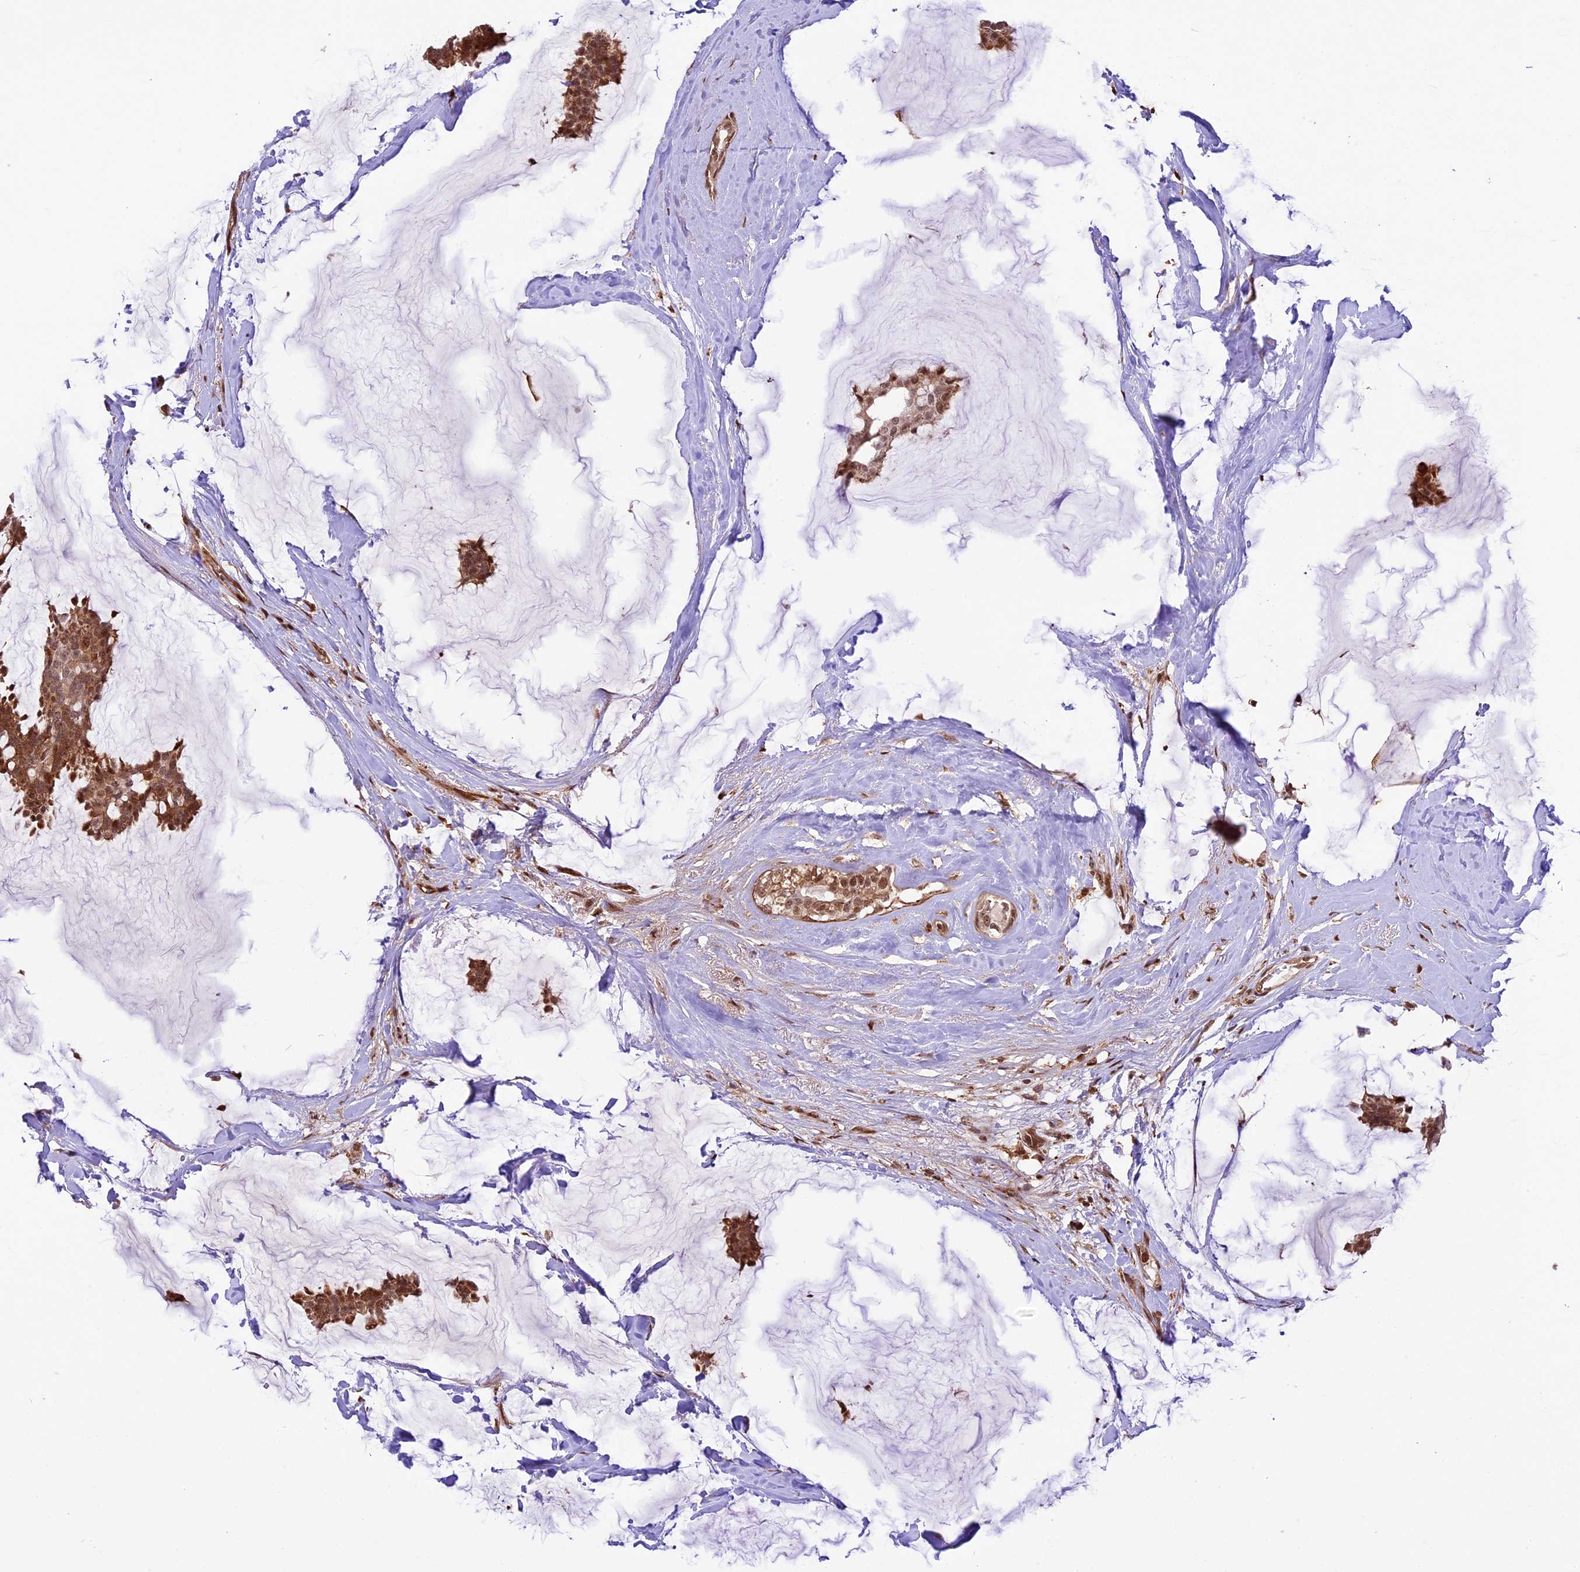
{"staining": {"intensity": "moderate", "quantity": ">75%", "location": "cytoplasmic/membranous,nuclear"}, "tissue": "breast cancer", "cell_type": "Tumor cells", "image_type": "cancer", "snomed": [{"axis": "morphology", "description": "Duct carcinoma"}, {"axis": "topography", "description": "Breast"}], "caption": "Brown immunohistochemical staining in breast intraductal carcinoma exhibits moderate cytoplasmic/membranous and nuclear positivity in about >75% of tumor cells.", "gene": "DHX38", "patient": {"sex": "female", "age": 93}}